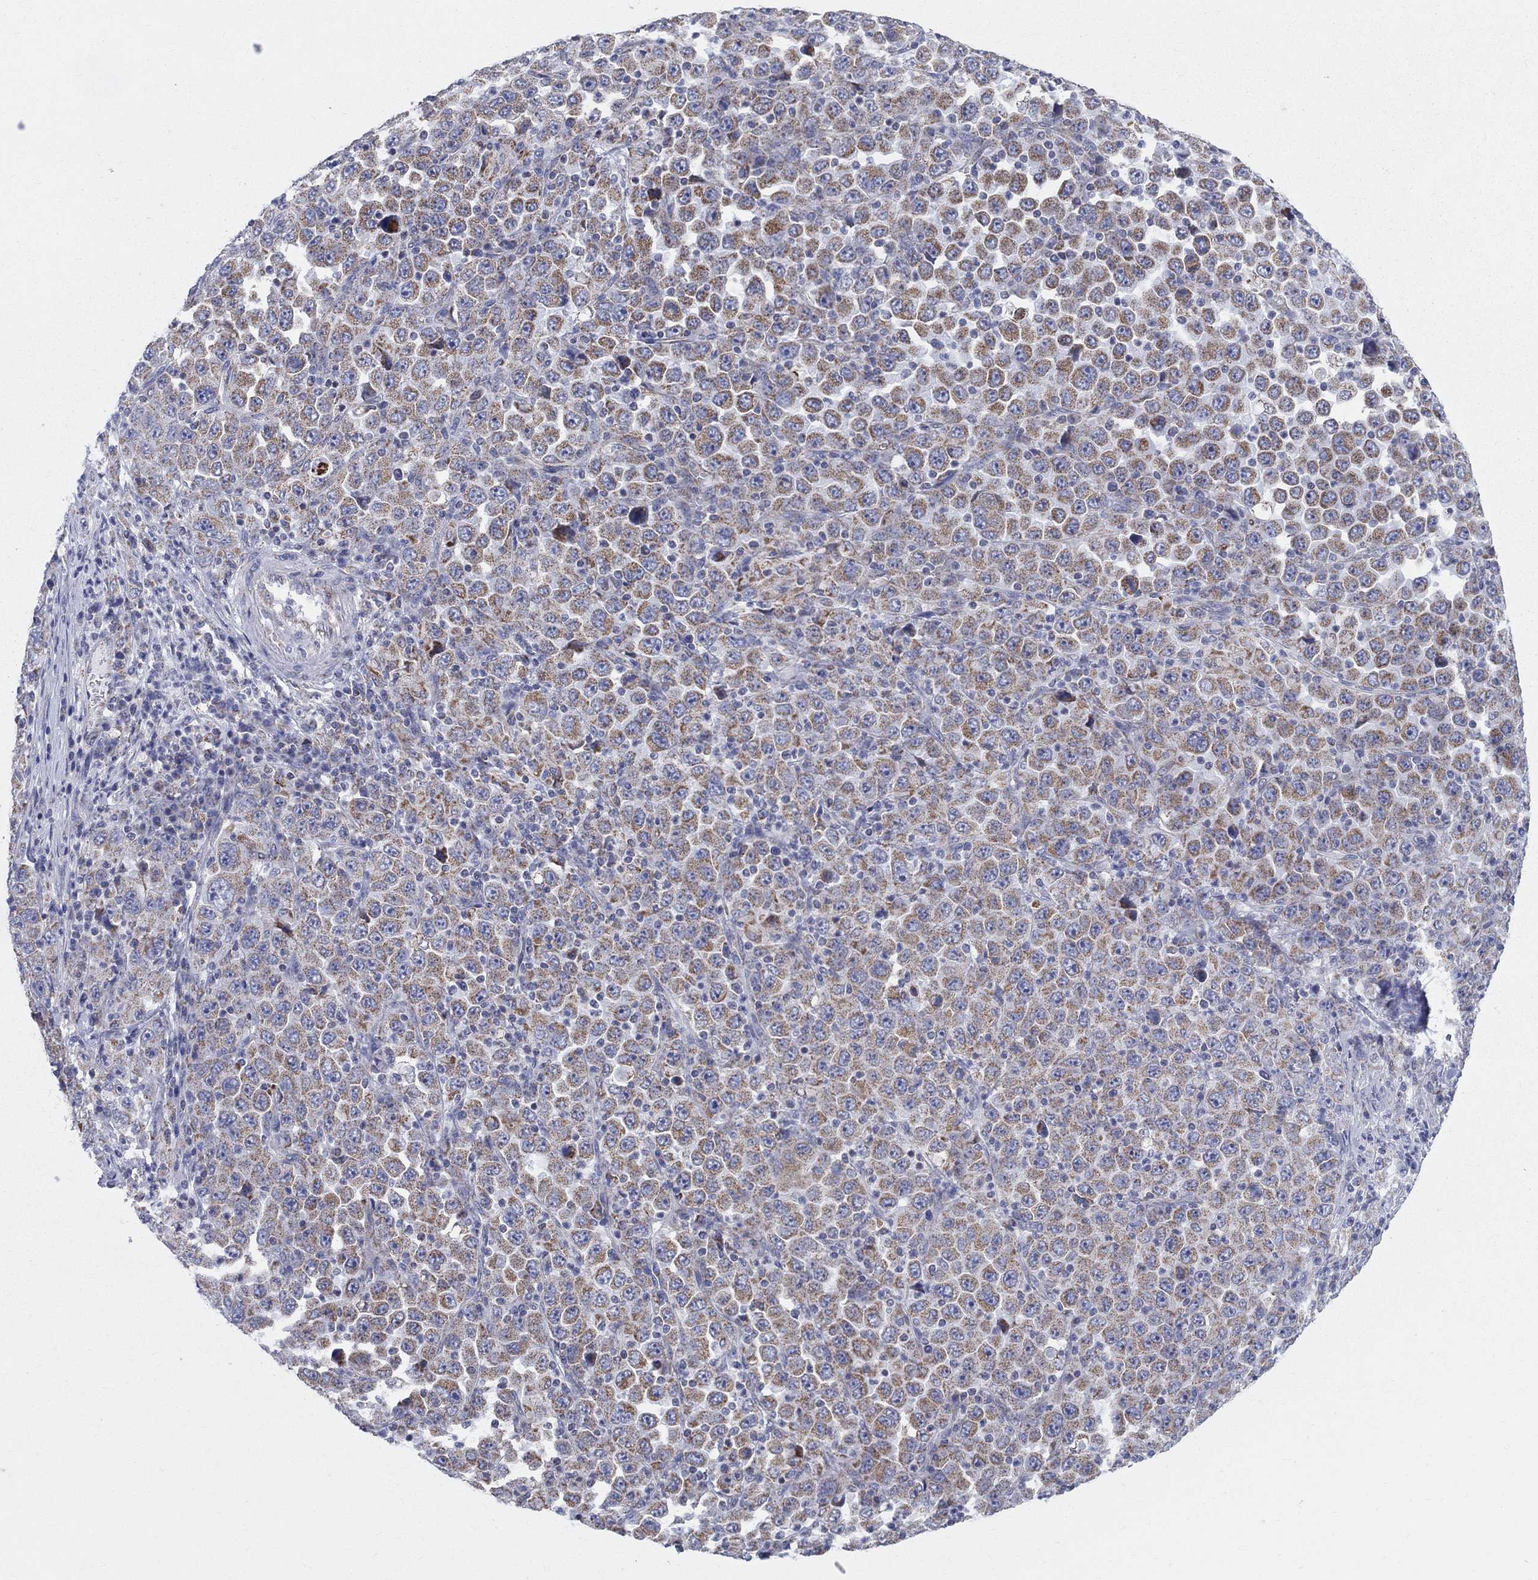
{"staining": {"intensity": "moderate", "quantity": ">75%", "location": "cytoplasmic/membranous"}, "tissue": "stomach cancer", "cell_type": "Tumor cells", "image_type": "cancer", "snomed": [{"axis": "morphology", "description": "Normal tissue, NOS"}, {"axis": "morphology", "description": "Adenocarcinoma, NOS"}, {"axis": "topography", "description": "Stomach, upper"}, {"axis": "topography", "description": "Stomach"}], "caption": "An immunohistochemistry (IHC) photomicrograph of tumor tissue is shown. Protein staining in brown highlights moderate cytoplasmic/membranous positivity in stomach cancer within tumor cells.", "gene": "KISS1R", "patient": {"sex": "male", "age": 59}}